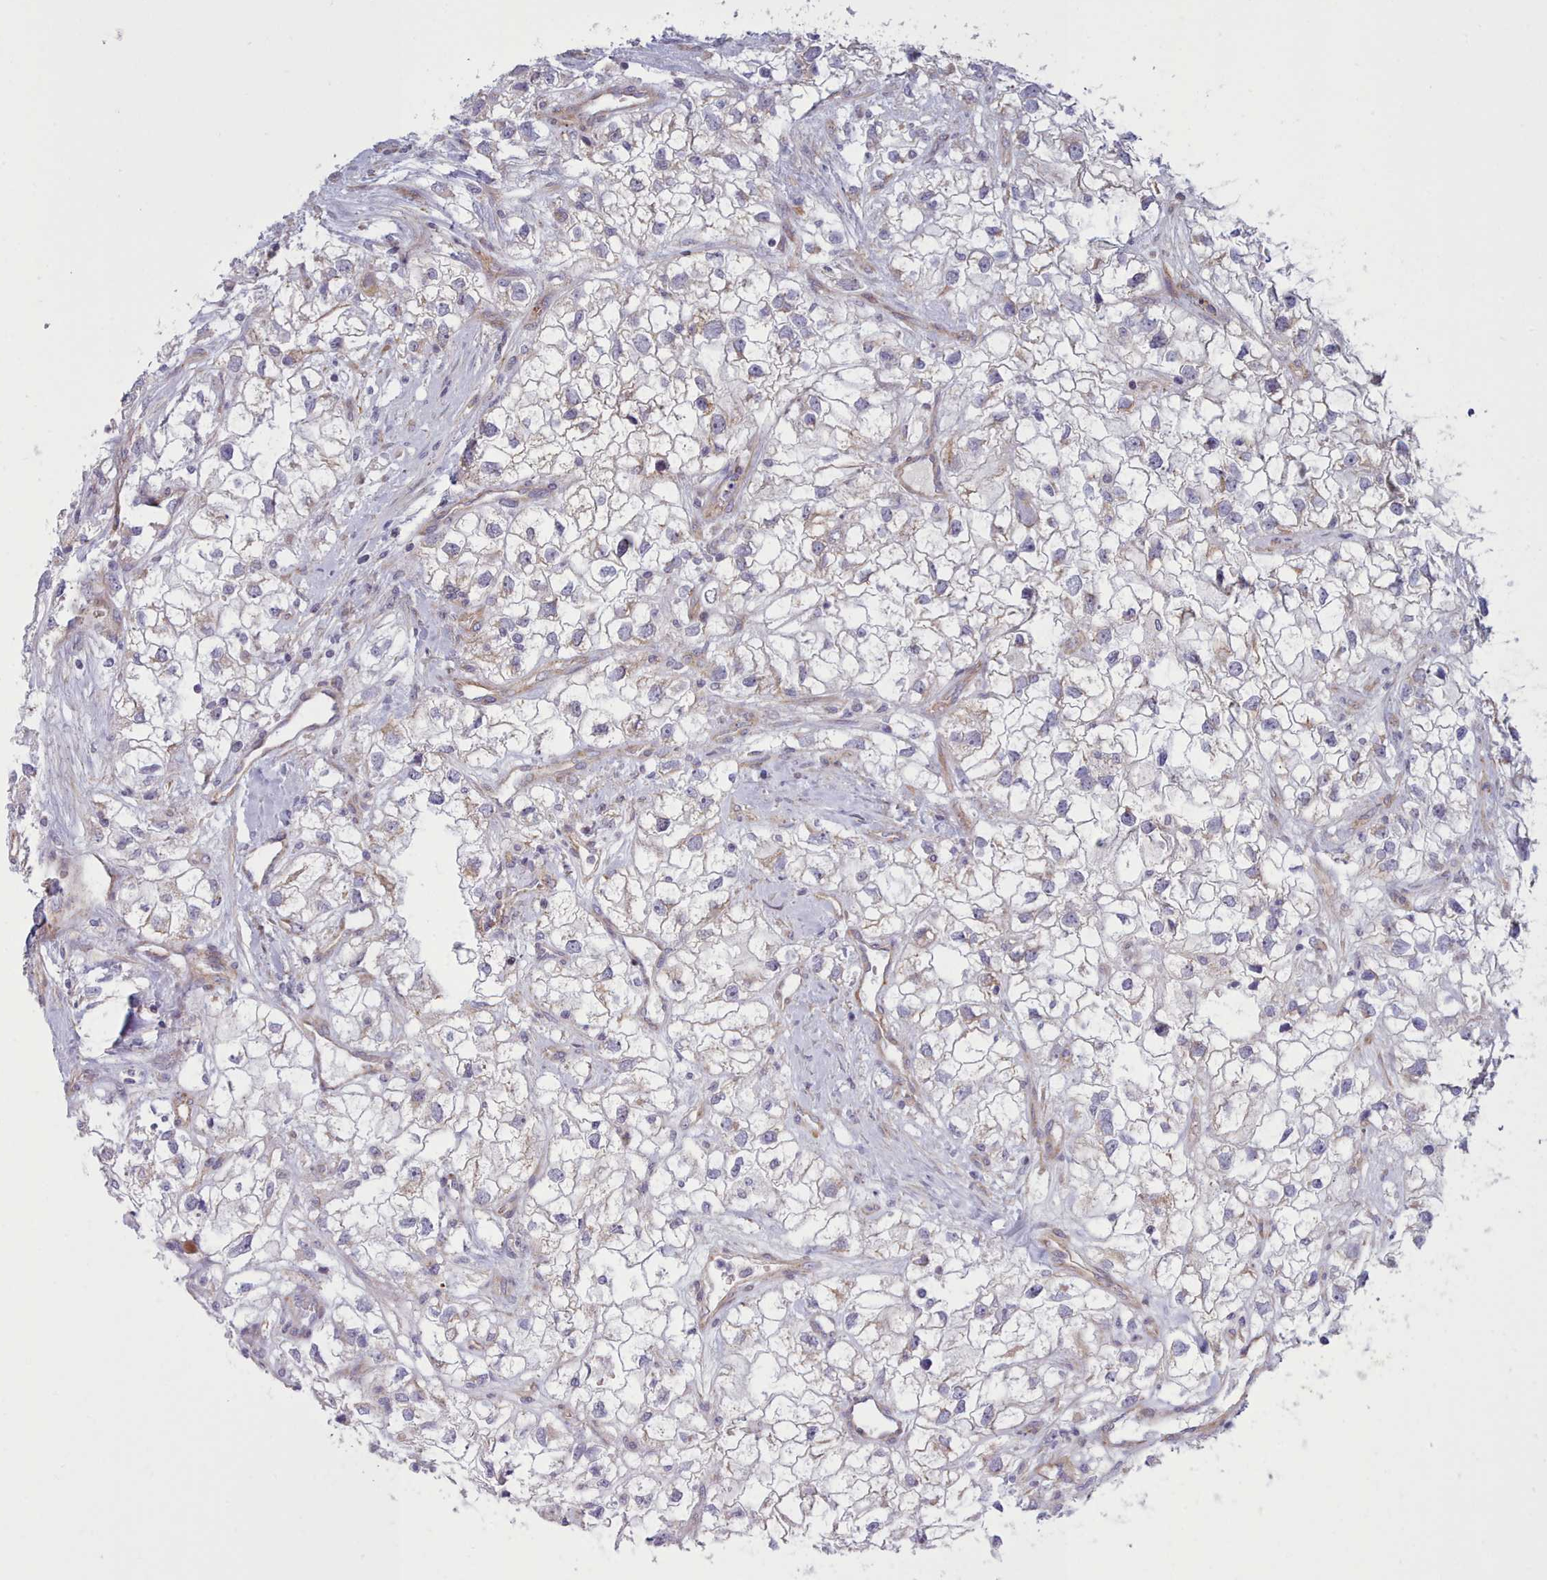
{"staining": {"intensity": "negative", "quantity": "none", "location": "none"}, "tissue": "renal cancer", "cell_type": "Tumor cells", "image_type": "cancer", "snomed": [{"axis": "morphology", "description": "Adenocarcinoma, NOS"}, {"axis": "topography", "description": "Kidney"}], "caption": "Tumor cells are negative for brown protein staining in renal adenocarcinoma. (Brightfield microscopy of DAB immunohistochemistry (IHC) at high magnification).", "gene": "MRPL21", "patient": {"sex": "male", "age": 59}}